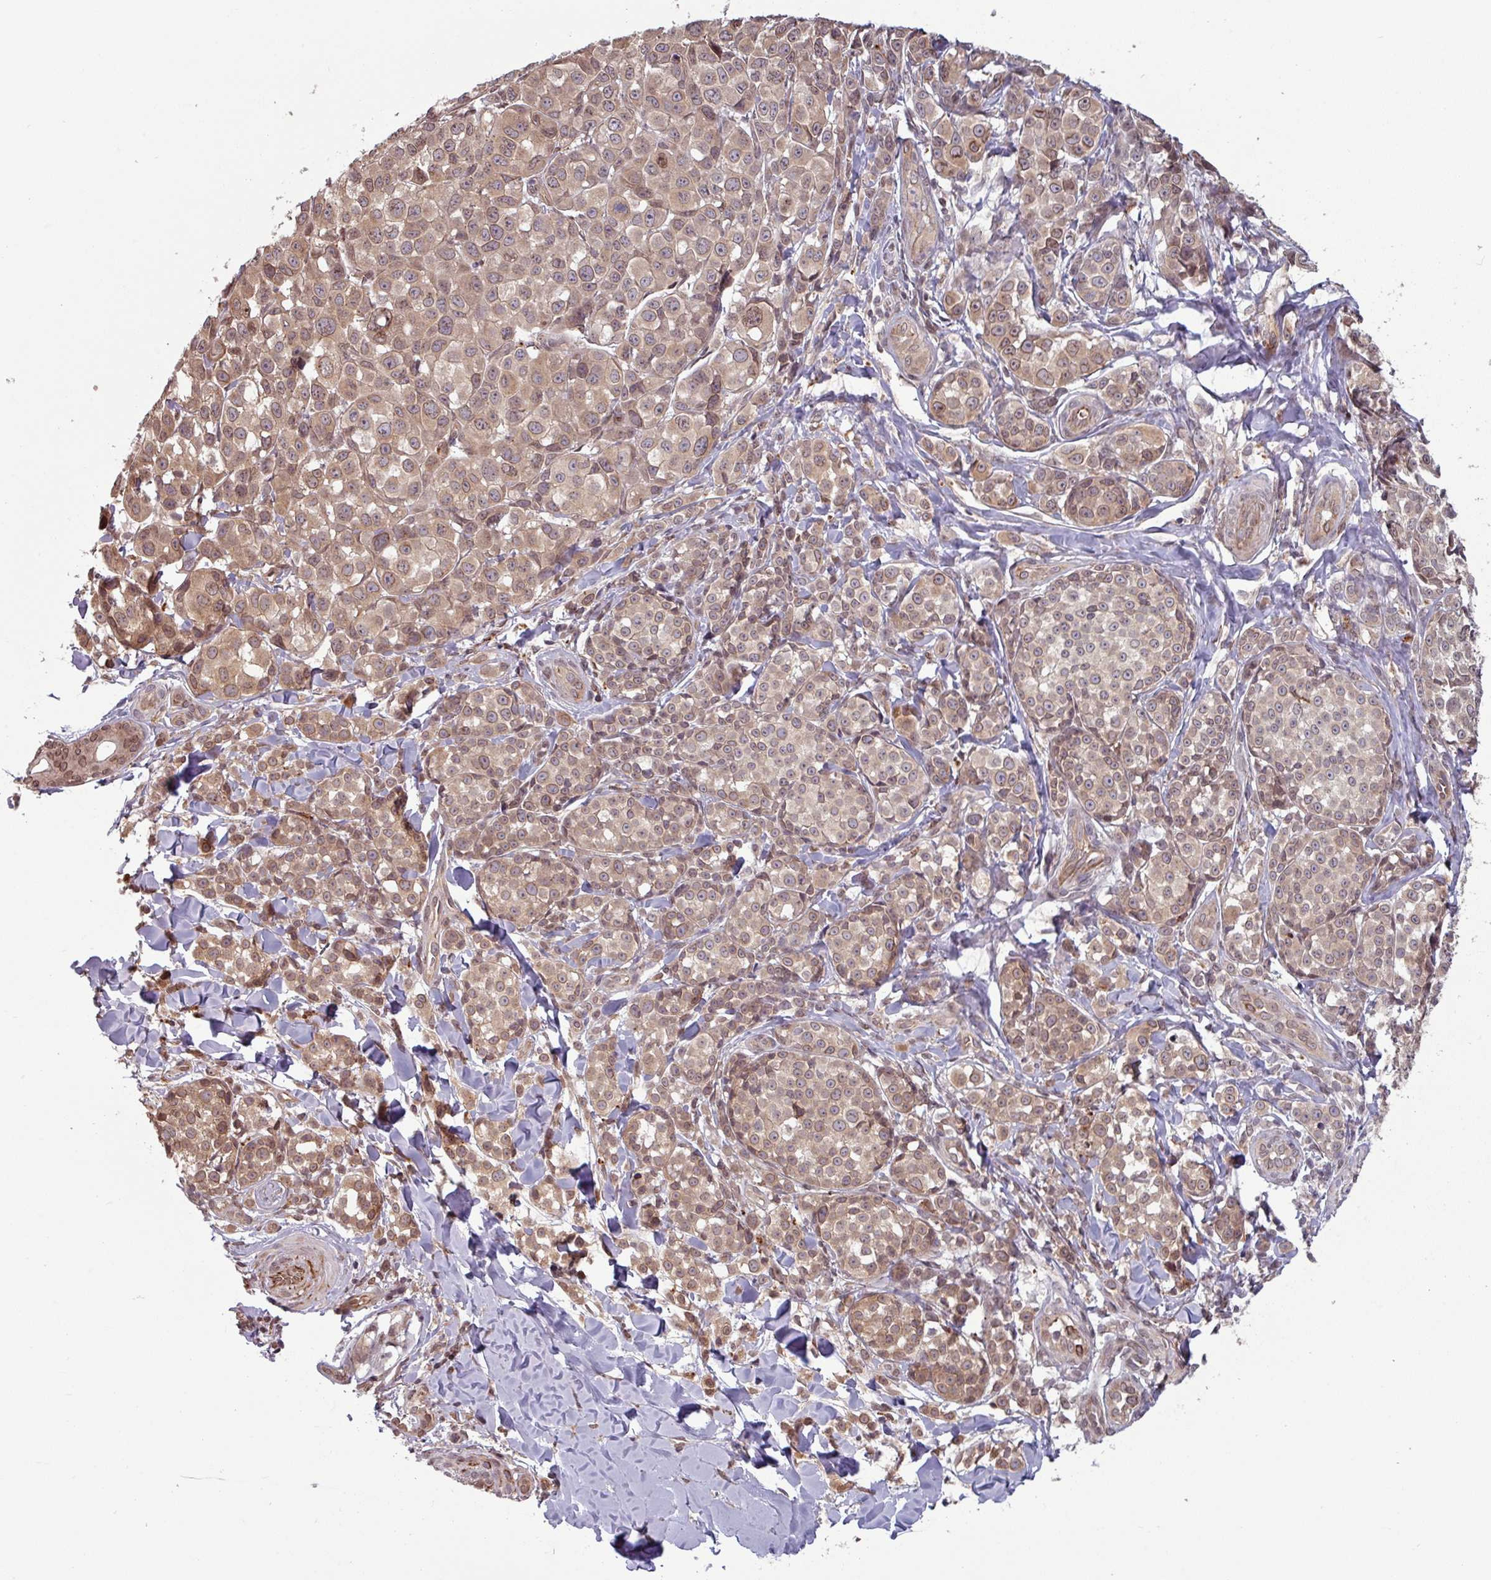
{"staining": {"intensity": "weak", "quantity": ">75%", "location": "cytoplasmic/membranous,nuclear"}, "tissue": "melanoma", "cell_type": "Tumor cells", "image_type": "cancer", "snomed": [{"axis": "morphology", "description": "Malignant melanoma, NOS"}, {"axis": "topography", "description": "Skin"}], "caption": "Immunohistochemical staining of human melanoma demonstrates low levels of weak cytoplasmic/membranous and nuclear expression in approximately >75% of tumor cells.", "gene": "RBM4B", "patient": {"sex": "female", "age": 35}}